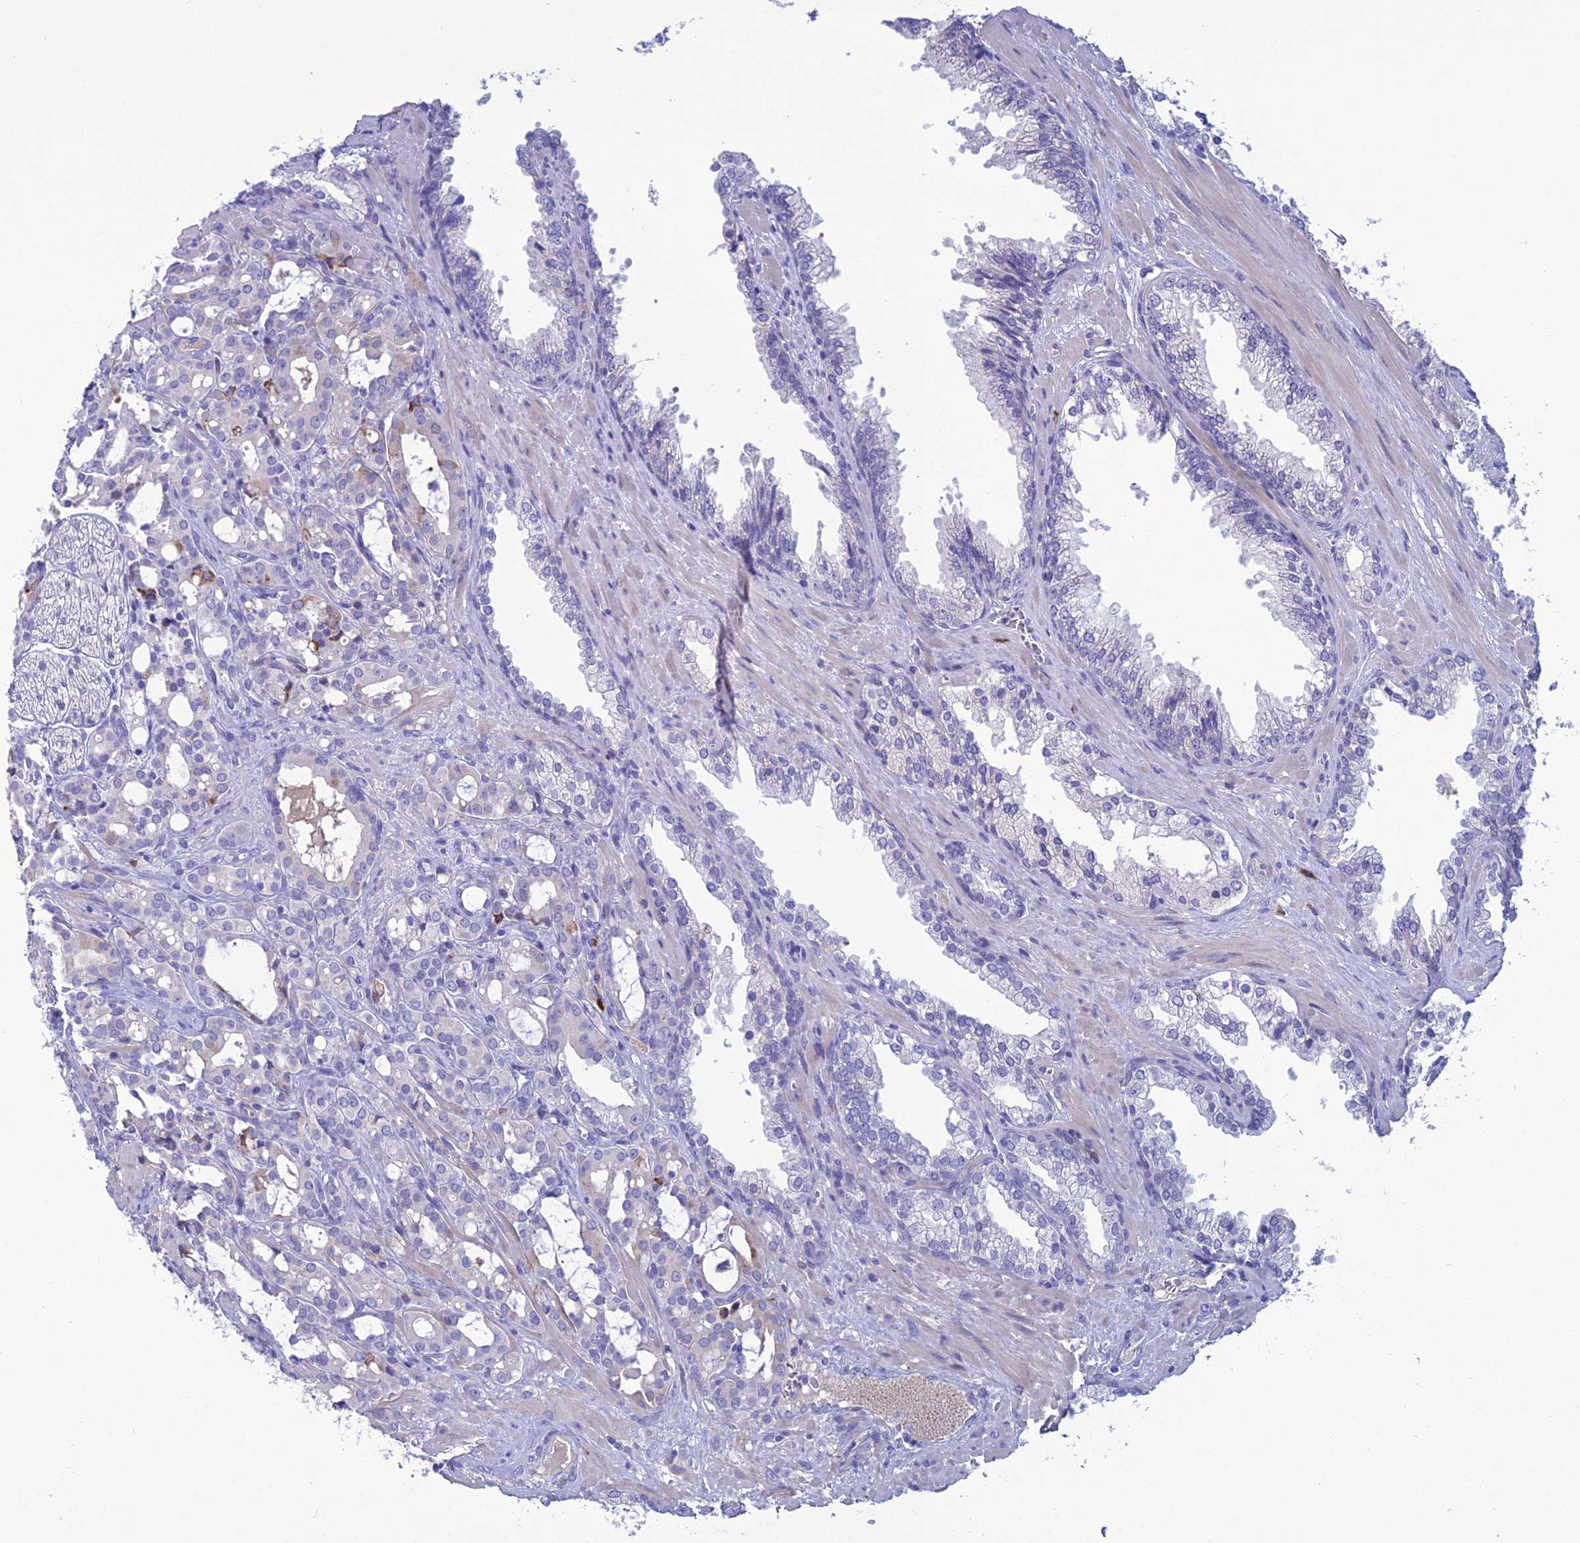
{"staining": {"intensity": "negative", "quantity": "none", "location": "none"}, "tissue": "prostate cancer", "cell_type": "Tumor cells", "image_type": "cancer", "snomed": [{"axis": "morphology", "description": "Adenocarcinoma, High grade"}, {"axis": "topography", "description": "Prostate"}], "caption": "Micrograph shows no significant protein positivity in tumor cells of prostate high-grade adenocarcinoma.", "gene": "CRB2", "patient": {"sex": "male", "age": 72}}